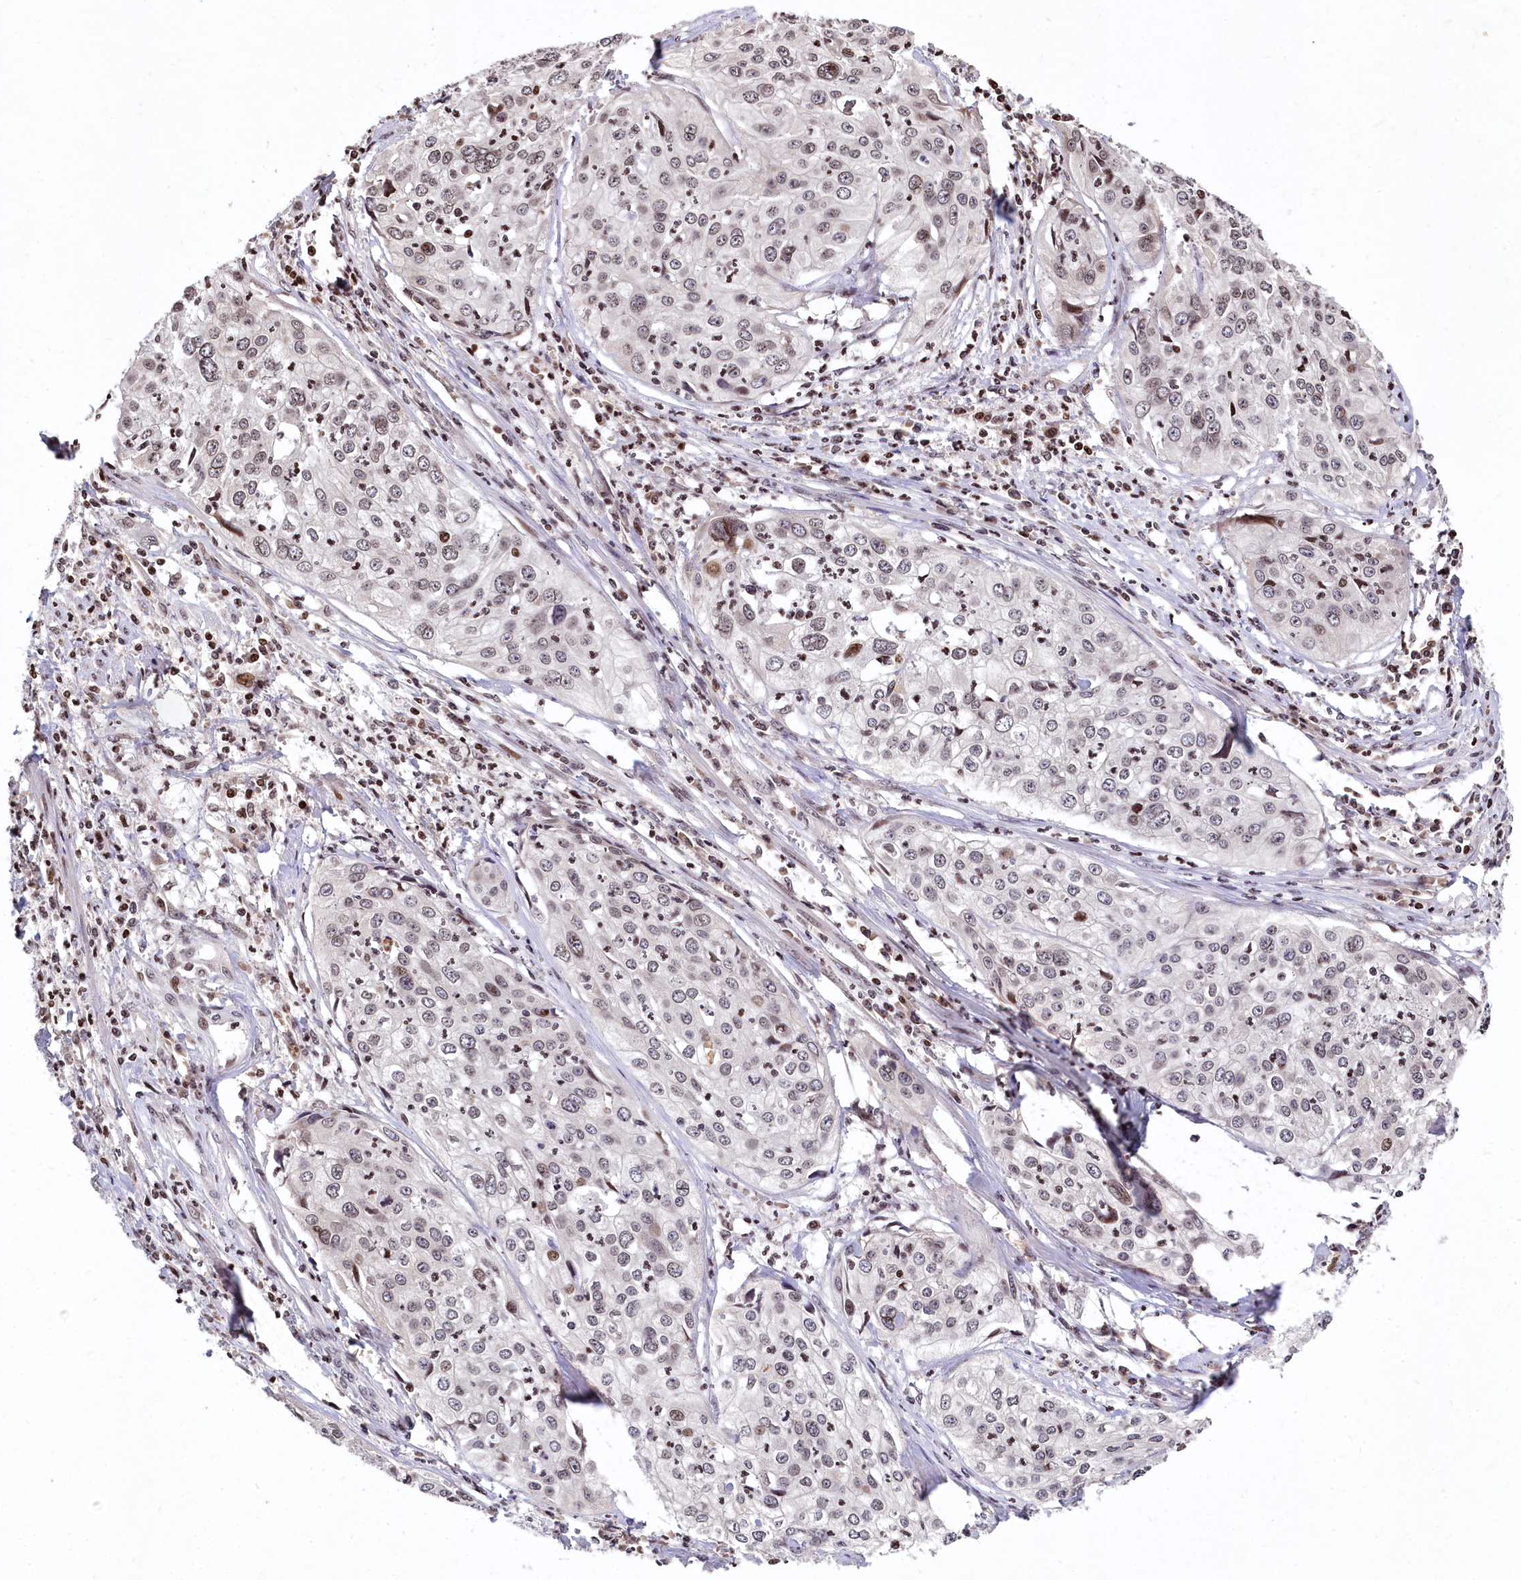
{"staining": {"intensity": "negative", "quantity": "none", "location": "none"}, "tissue": "cervical cancer", "cell_type": "Tumor cells", "image_type": "cancer", "snomed": [{"axis": "morphology", "description": "Squamous cell carcinoma, NOS"}, {"axis": "topography", "description": "Cervix"}], "caption": "High power microscopy histopathology image of an IHC photomicrograph of cervical cancer (squamous cell carcinoma), revealing no significant positivity in tumor cells.", "gene": "FAM217B", "patient": {"sex": "female", "age": 31}}